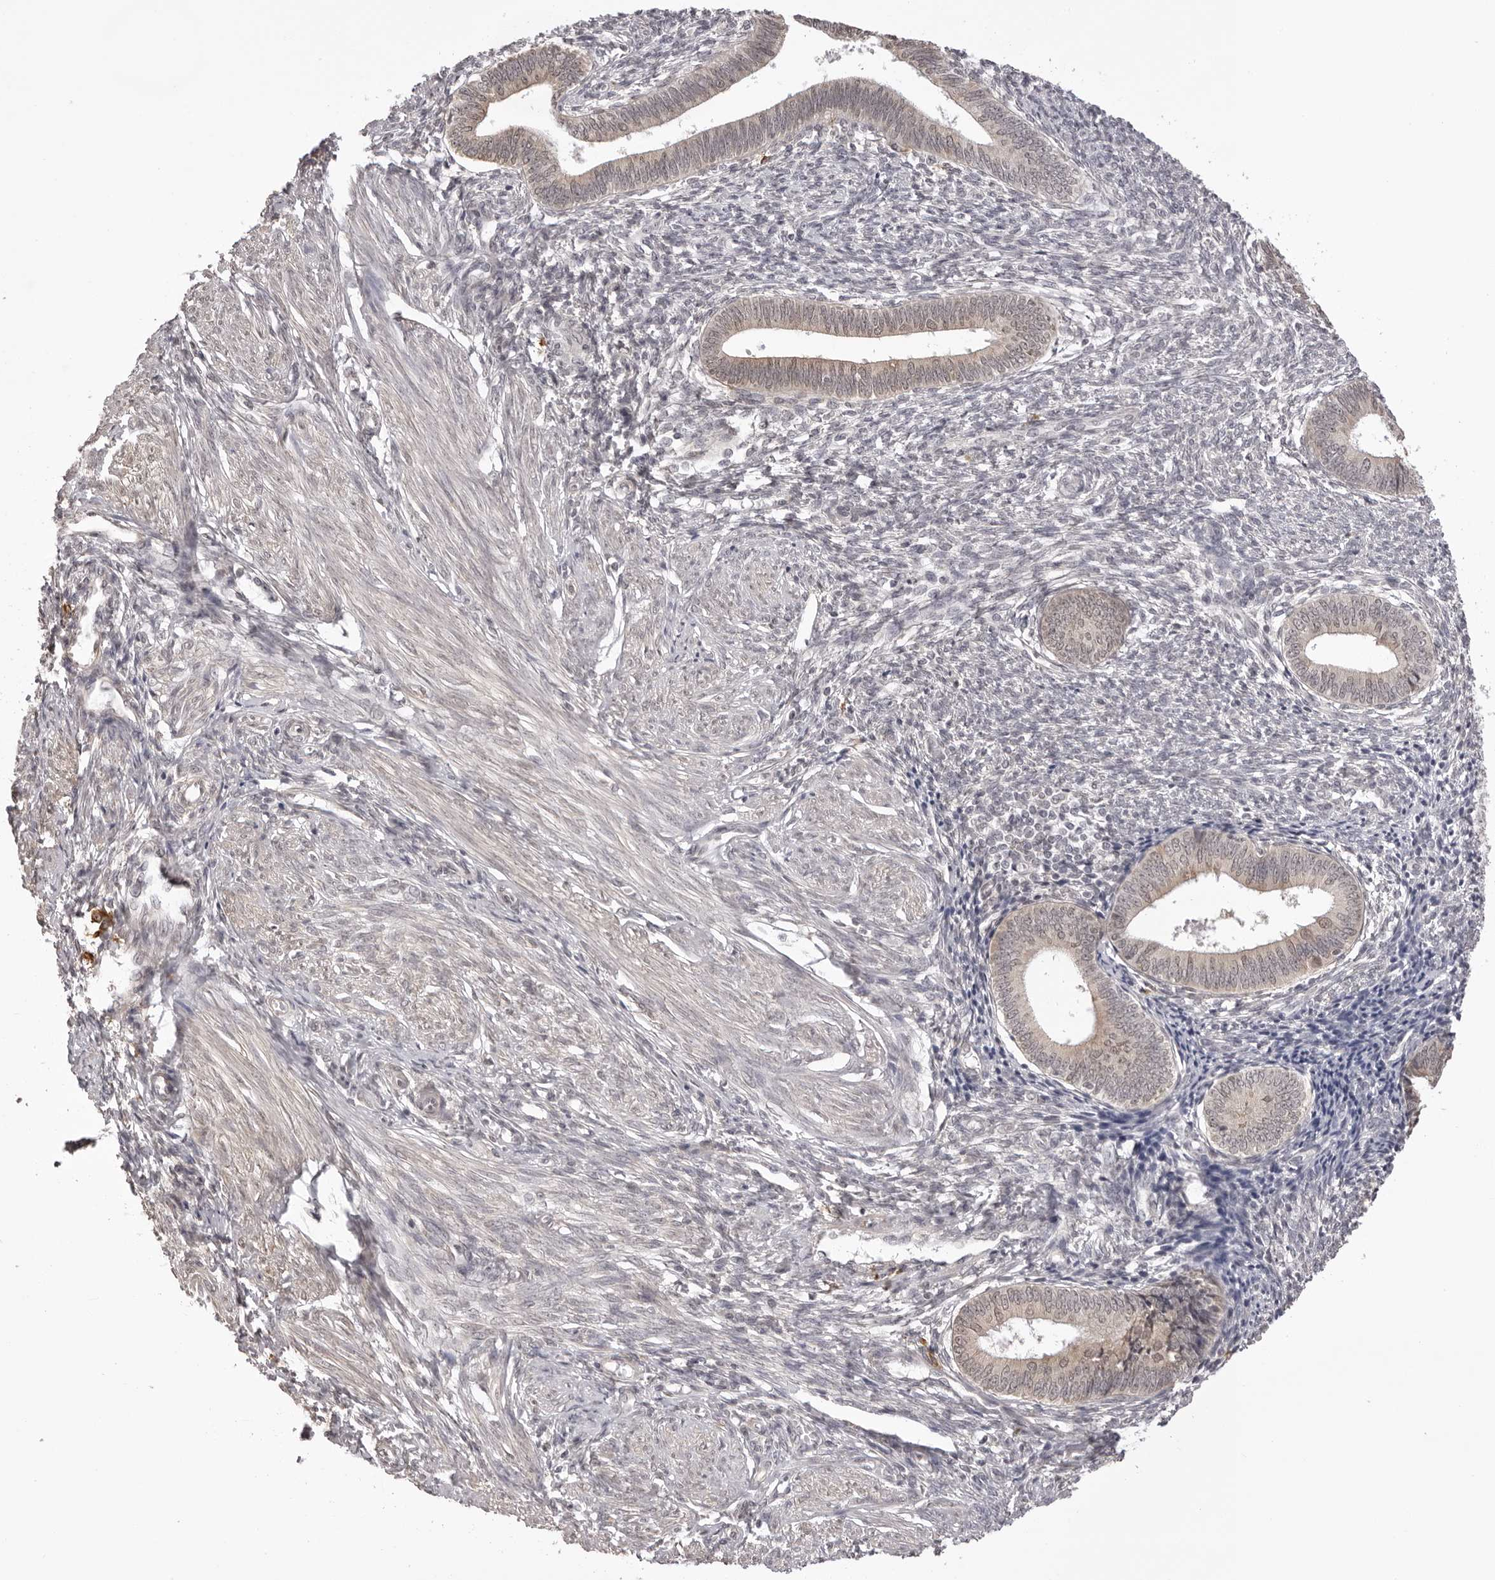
{"staining": {"intensity": "negative", "quantity": "none", "location": "none"}, "tissue": "endometrium", "cell_type": "Cells in endometrial stroma", "image_type": "normal", "snomed": [{"axis": "morphology", "description": "Normal tissue, NOS"}, {"axis": "topography", "description": "Endometrium"}], "caption": "An immunohistochemistry (IHC) image of normal endometrium is shown. There is no staining in cells in endometrial stroma of endometrium. The staining is performed using DAB (3,3'-diaminobenzidine) brown chromogen with nuclei counter-stained in using hematoxylin.", "gene": "ZC3H11A", "patient": {"sex": "female", "age": 46}}